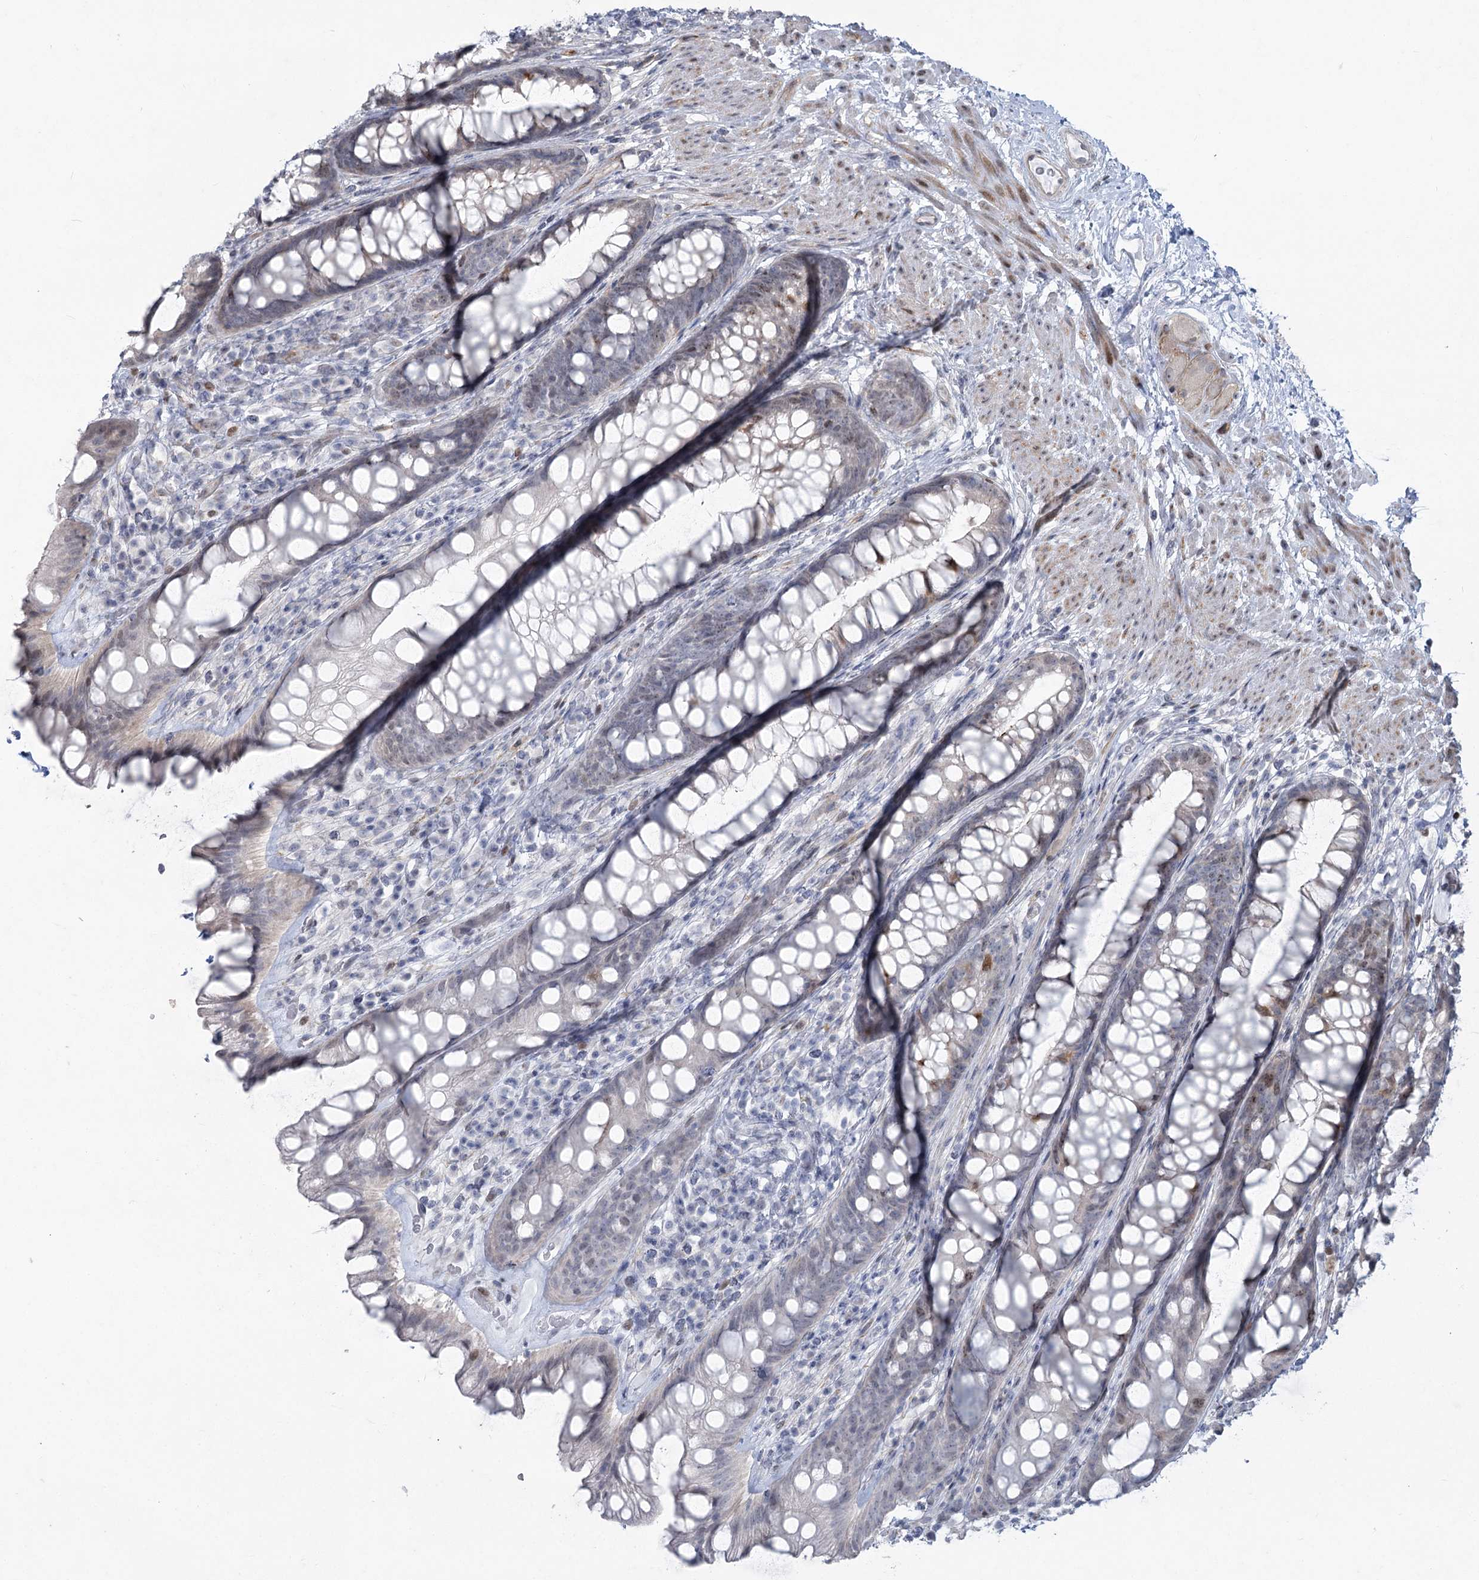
{"staining": {"intensity": "moderate", "quantity": "<25%", "location": "nuclear"}, "tissue": "rectum", "cell_type": "Glandular cells", "image_type": "normal", "snomed": [{"axis": "morphology", "description": "Normal tissue, NOS"}, {"axis": "topography", "description": "Rectum"}], "caption": "IHC staining of unremarkable rectum, which shows low levels of moderate nuclear staining in approximately <25% of glandular cells indicating moderate nuclear protein positivity. The staining was performed using DAB (3,3'-diaminobenzidine) (brown) for protein detection and nuclei were counterstained in hematoxylin (blue).", "gene": "ABITRAM", "patient": {"sex": "male", "age": 74}}